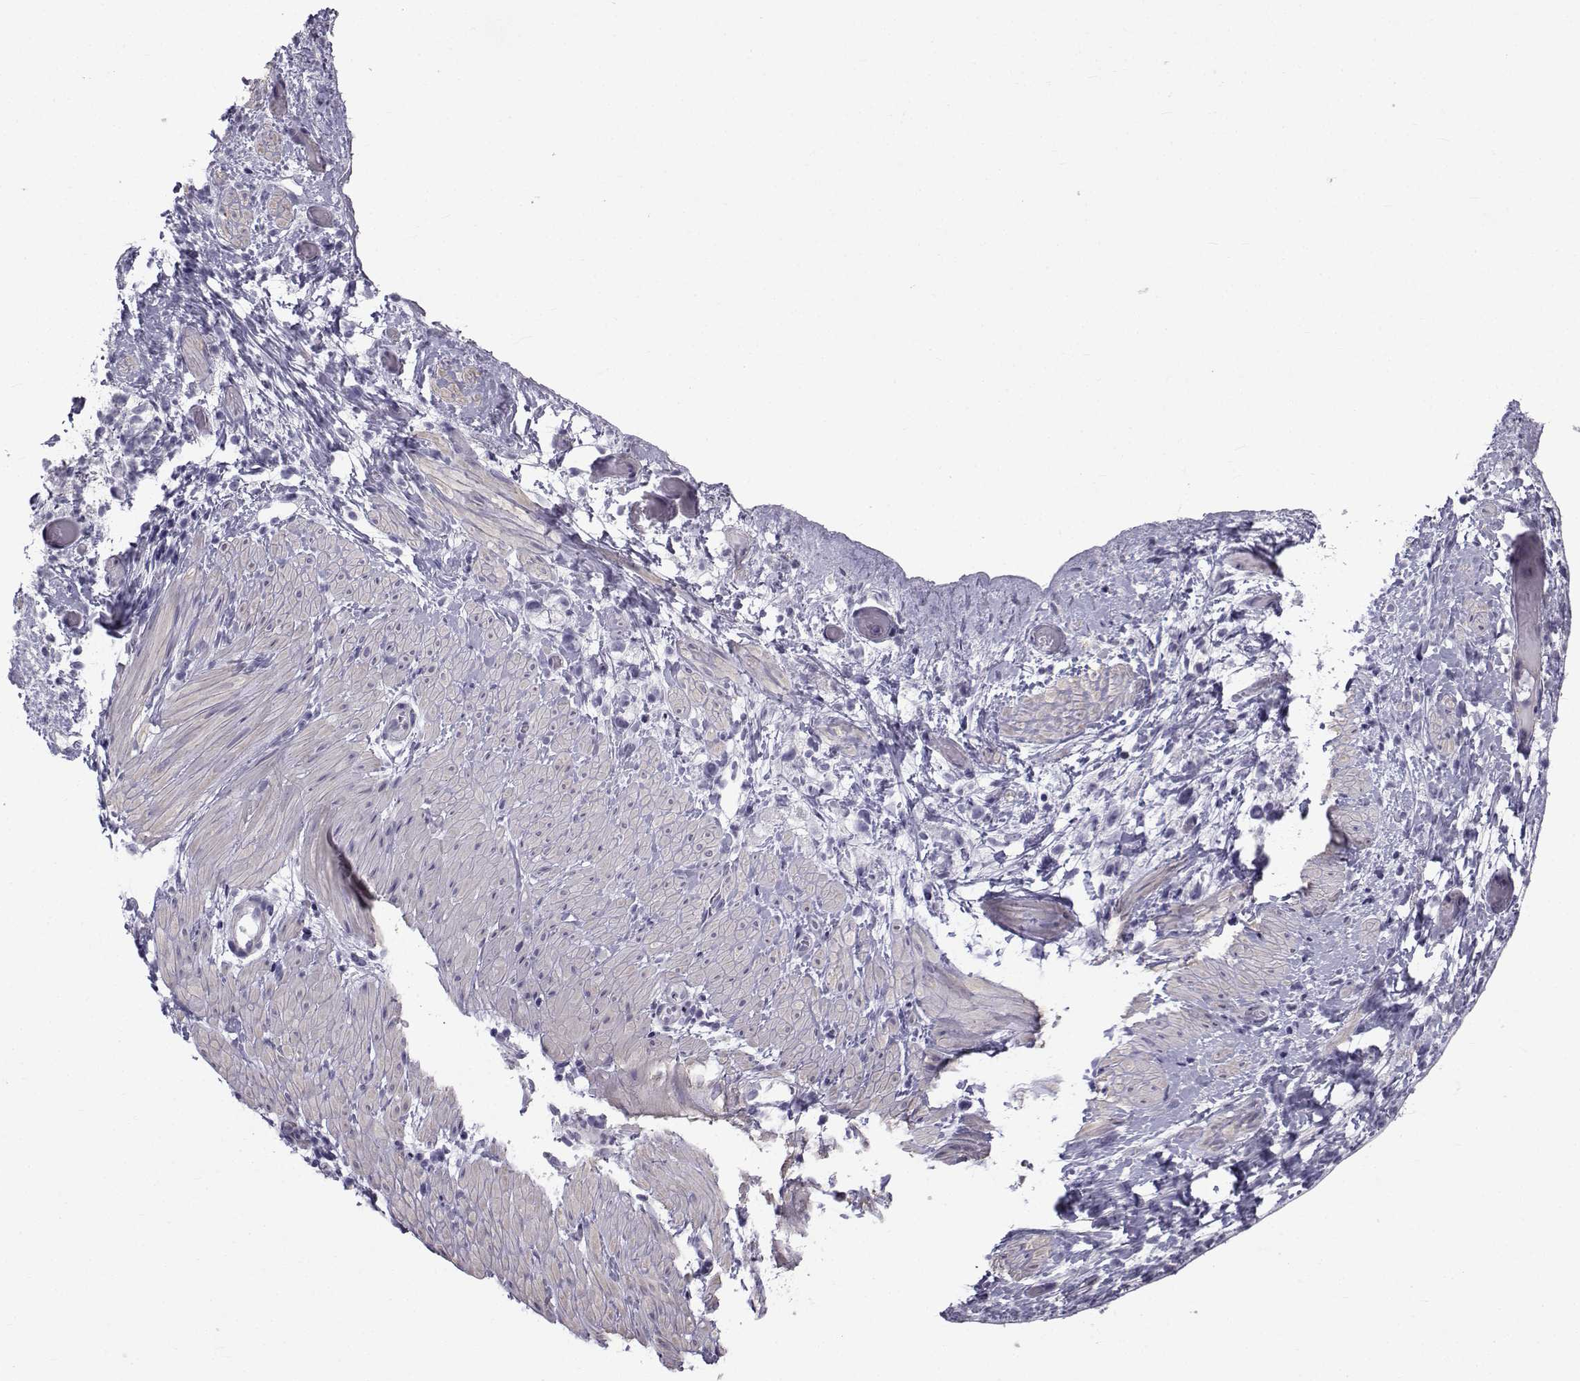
{"staining": {"intensity": "negative", "quantity": "none", "location": "none"}, "tissue": "stomach cancer", "cell_type": "Tumor cells", "image_type": "cancer", "snomed": [{"axis": "morphology", "description": "Adenocarcinoma, NOS"}, {"axis": "topography", "description": "Stomach"}], "caption": "Immunohistochemical staining of human stomach cancer exhibits no significant positivity in tumor cells. Nuclei are stained in blue.", "gene": "SPANXD", "patient": {"sex": "female", "age": 59}}